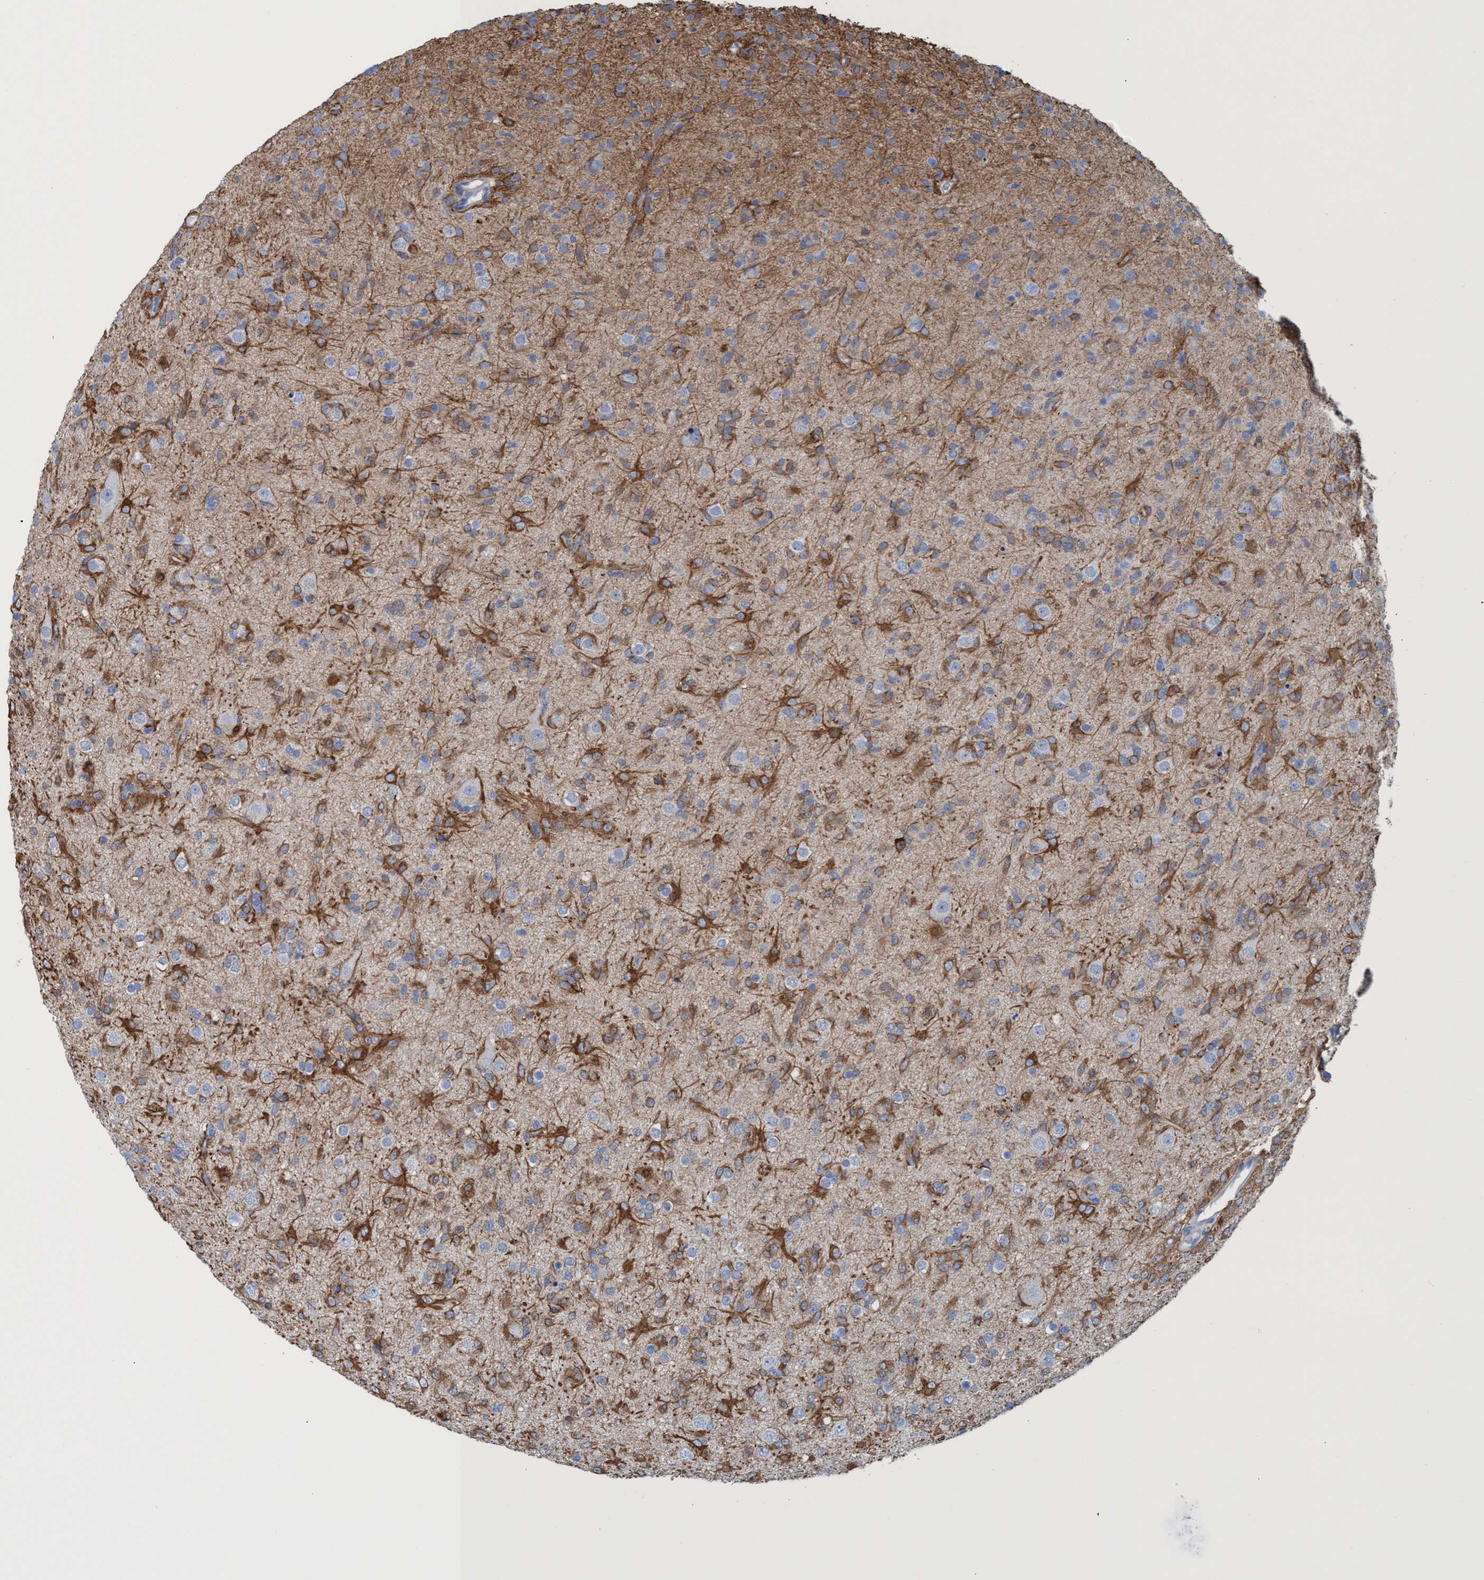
{"staining": {"intensity": "moderate", "quantity": "<25%", "location": "cytoplasmic/membranous"}, "tissue": "glioma", "cell_type": "Tumor cells", "image_type": "cancer", "snomed": [{"axis": "morphology", "description": "Glioma, malignant, Low grade"}, {"axis": "topography", "description": "Brain"}], "caption": "Protein staining demonstrates moderate cytoplasmic/membranous staining in about <25% of tumor cells in malignant glioma (low-grade). (DAB IHC with brightfield microscopy, high magnification).", "gene": "EZR", "patient": {"sex": "male", "age": 65}}